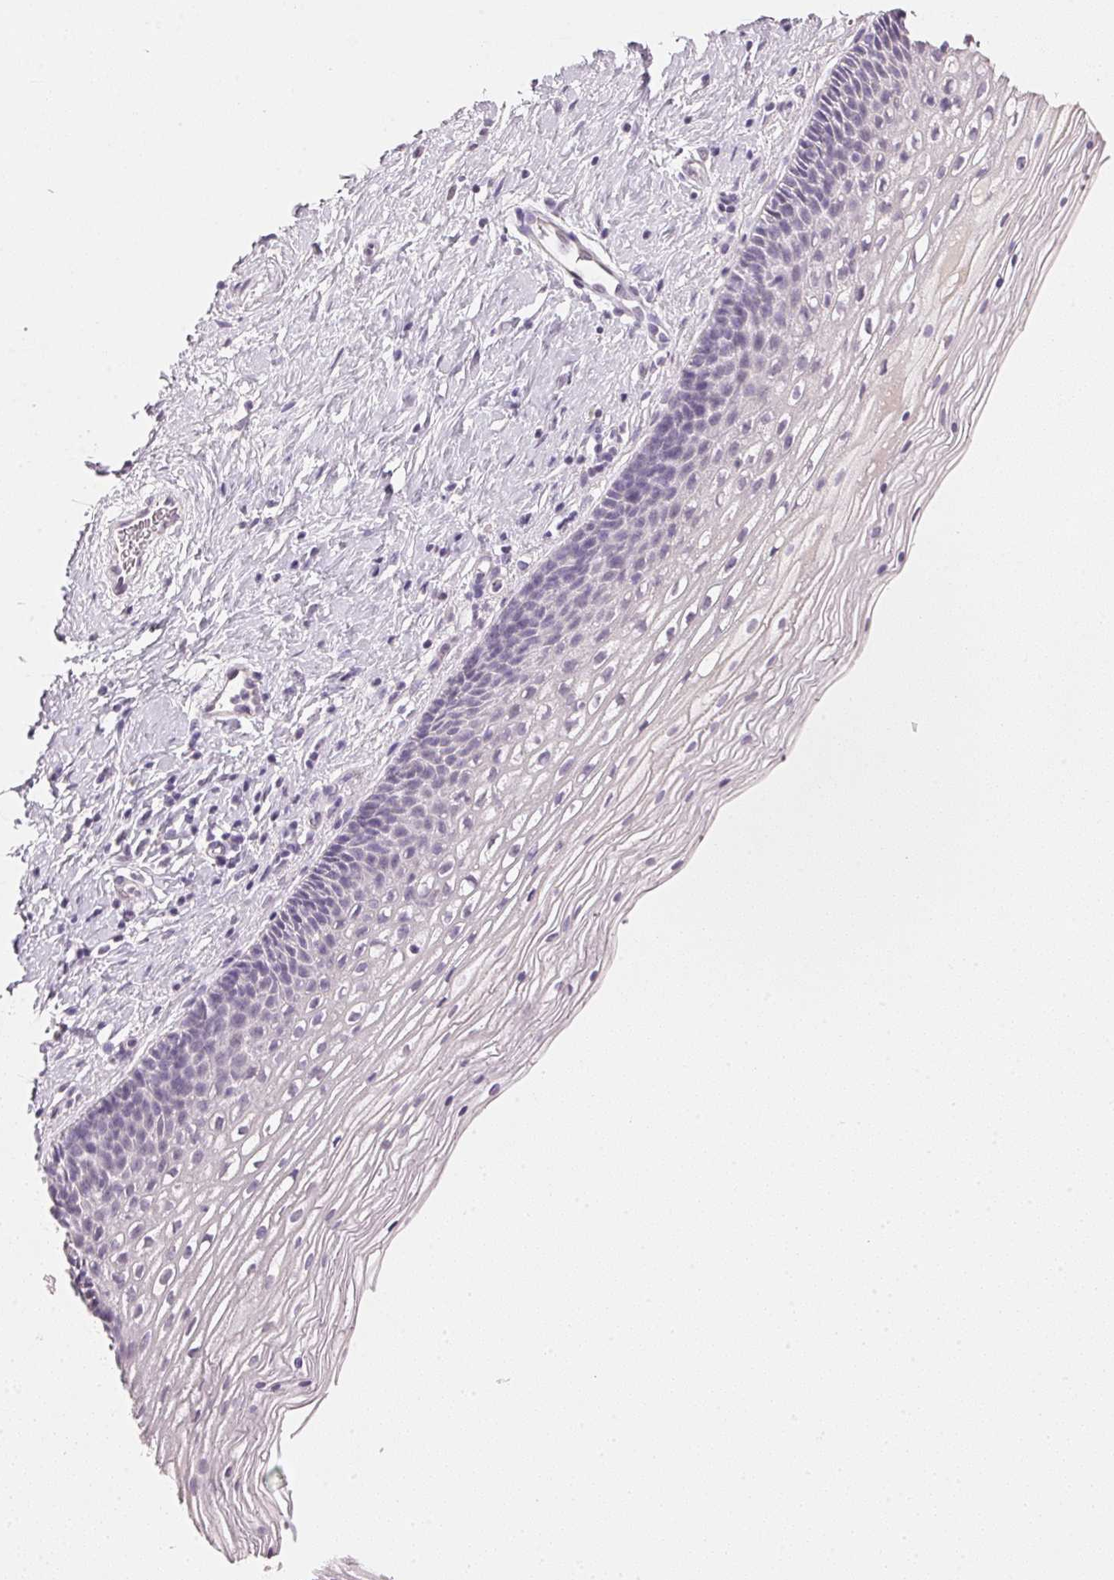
{"staining": {"intensity": "negative", "quantity": "none", "location": "none"}, "tissue": "cervix", "cell_type": "Glandular cells", "image_type": "normal", "snomed": [{"axis": "morphology", "description": "Normal tissue, NOS"}, {"axis": "topography", "description": "Cervix"}], "caption": "The histopathology image reveals no staining of glandular cells in unremarkable cervix. (Immunohistochemistry, brightfield microscopy, high magnification).", "gene": "IGFBP1", "patient": {"sex": "female", "age": 34}}